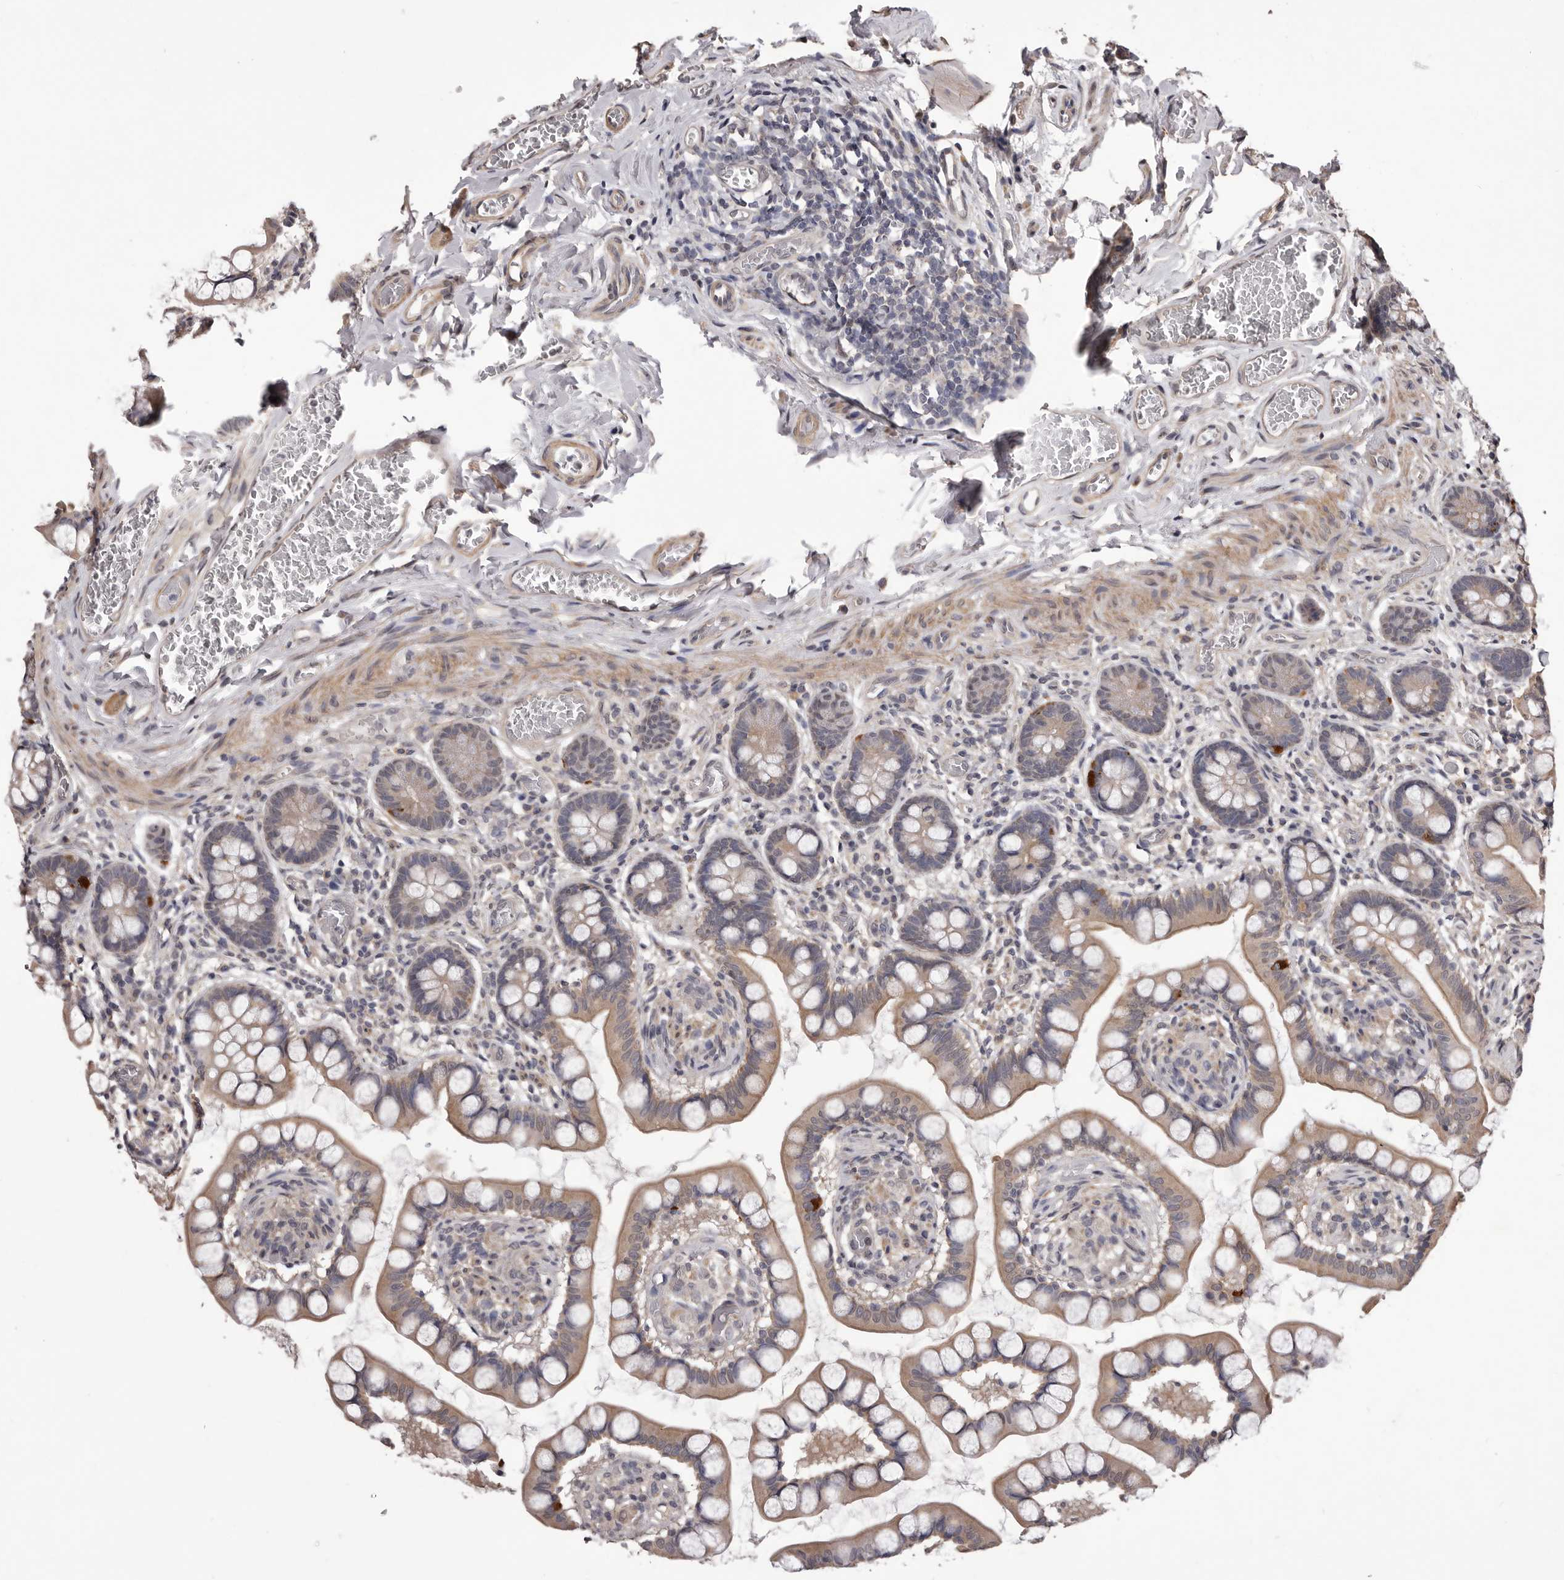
{"staining": {"intensity": "weak", "quantity": "25%-75%", "location": "cytoplasmic/membranous"}, "tissue": "small intestine", "cell_type": "Glandular cells", "image_type": "normal", "snomed": [{"axis": "morphology", "description": "Normal tissue, NOS"}, {"axis": "topography", "description": "Small intestine"}], "caption": "Protein expression analysis of benign human small intestine reveals weak cytoplasmic/membranous staining in about 25%-75% of glandular cells. (Stains: DAB in brown, nuclei in blue, Microscopy: brightfield microscopy at high magnification).", "gene": "CELF3", "patient": {"sex": "male", "age": 52}}